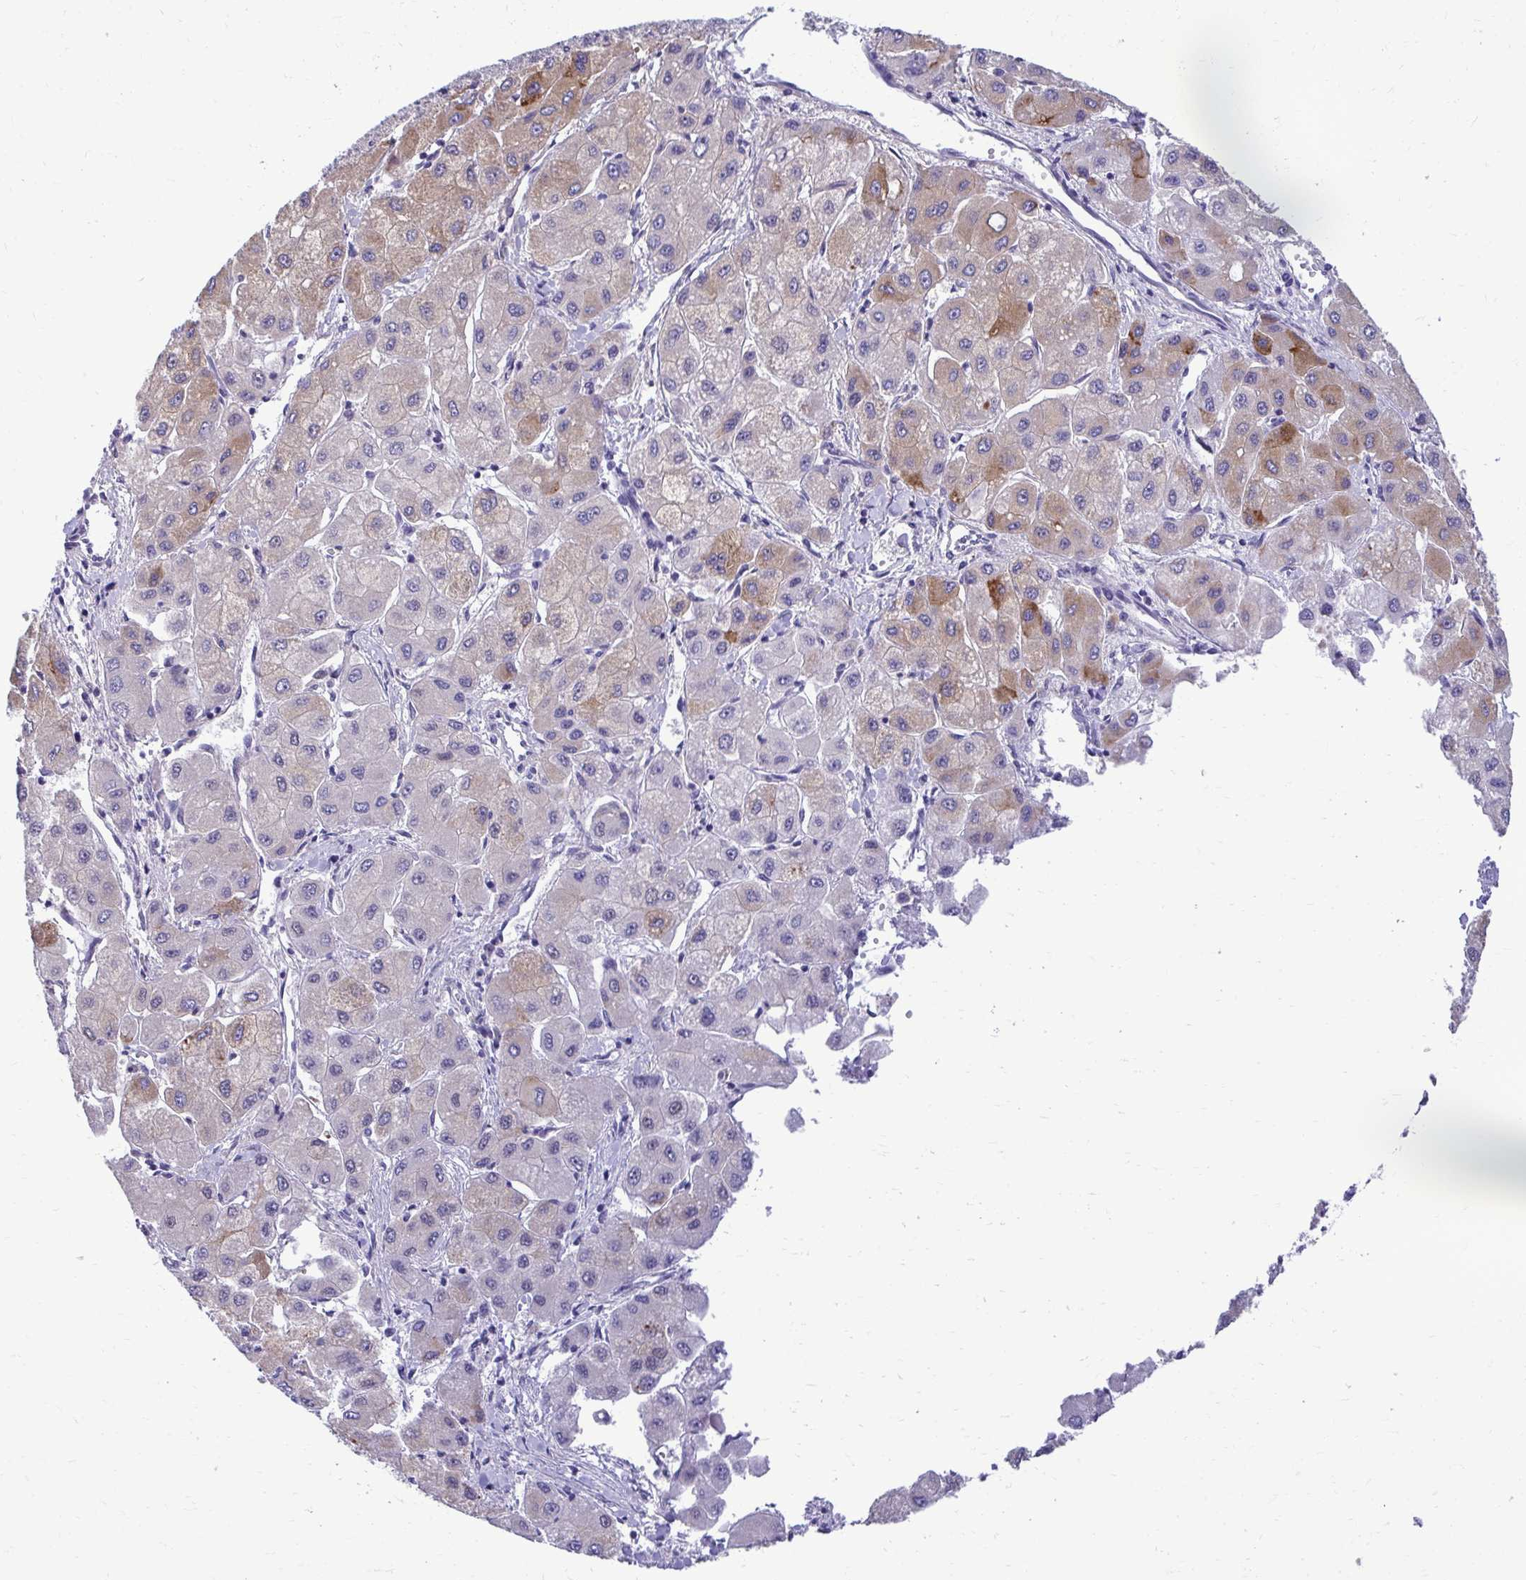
{"staining": {"intensity": "moderate", "quantity": "25%-75%", "location": "cytoplasmic/membranous"}, "tissue": "liver cancer", "cell_type": "Tumor cells", "image_type": "cancer", "snomed": [{"axis": "morphology", "description": "Carcinoma, Hepatocellular, NOS"}, {"axis": "topography", "description": "Liver"}], "caption": "This is a micrograph of immunohistochemistry staining of liver cancer, which shows moderate staining in the cytoplasmic/membranous of tumor cells.", "gene": "AIG1", "patient": {"sex": "male", "age": 40}}